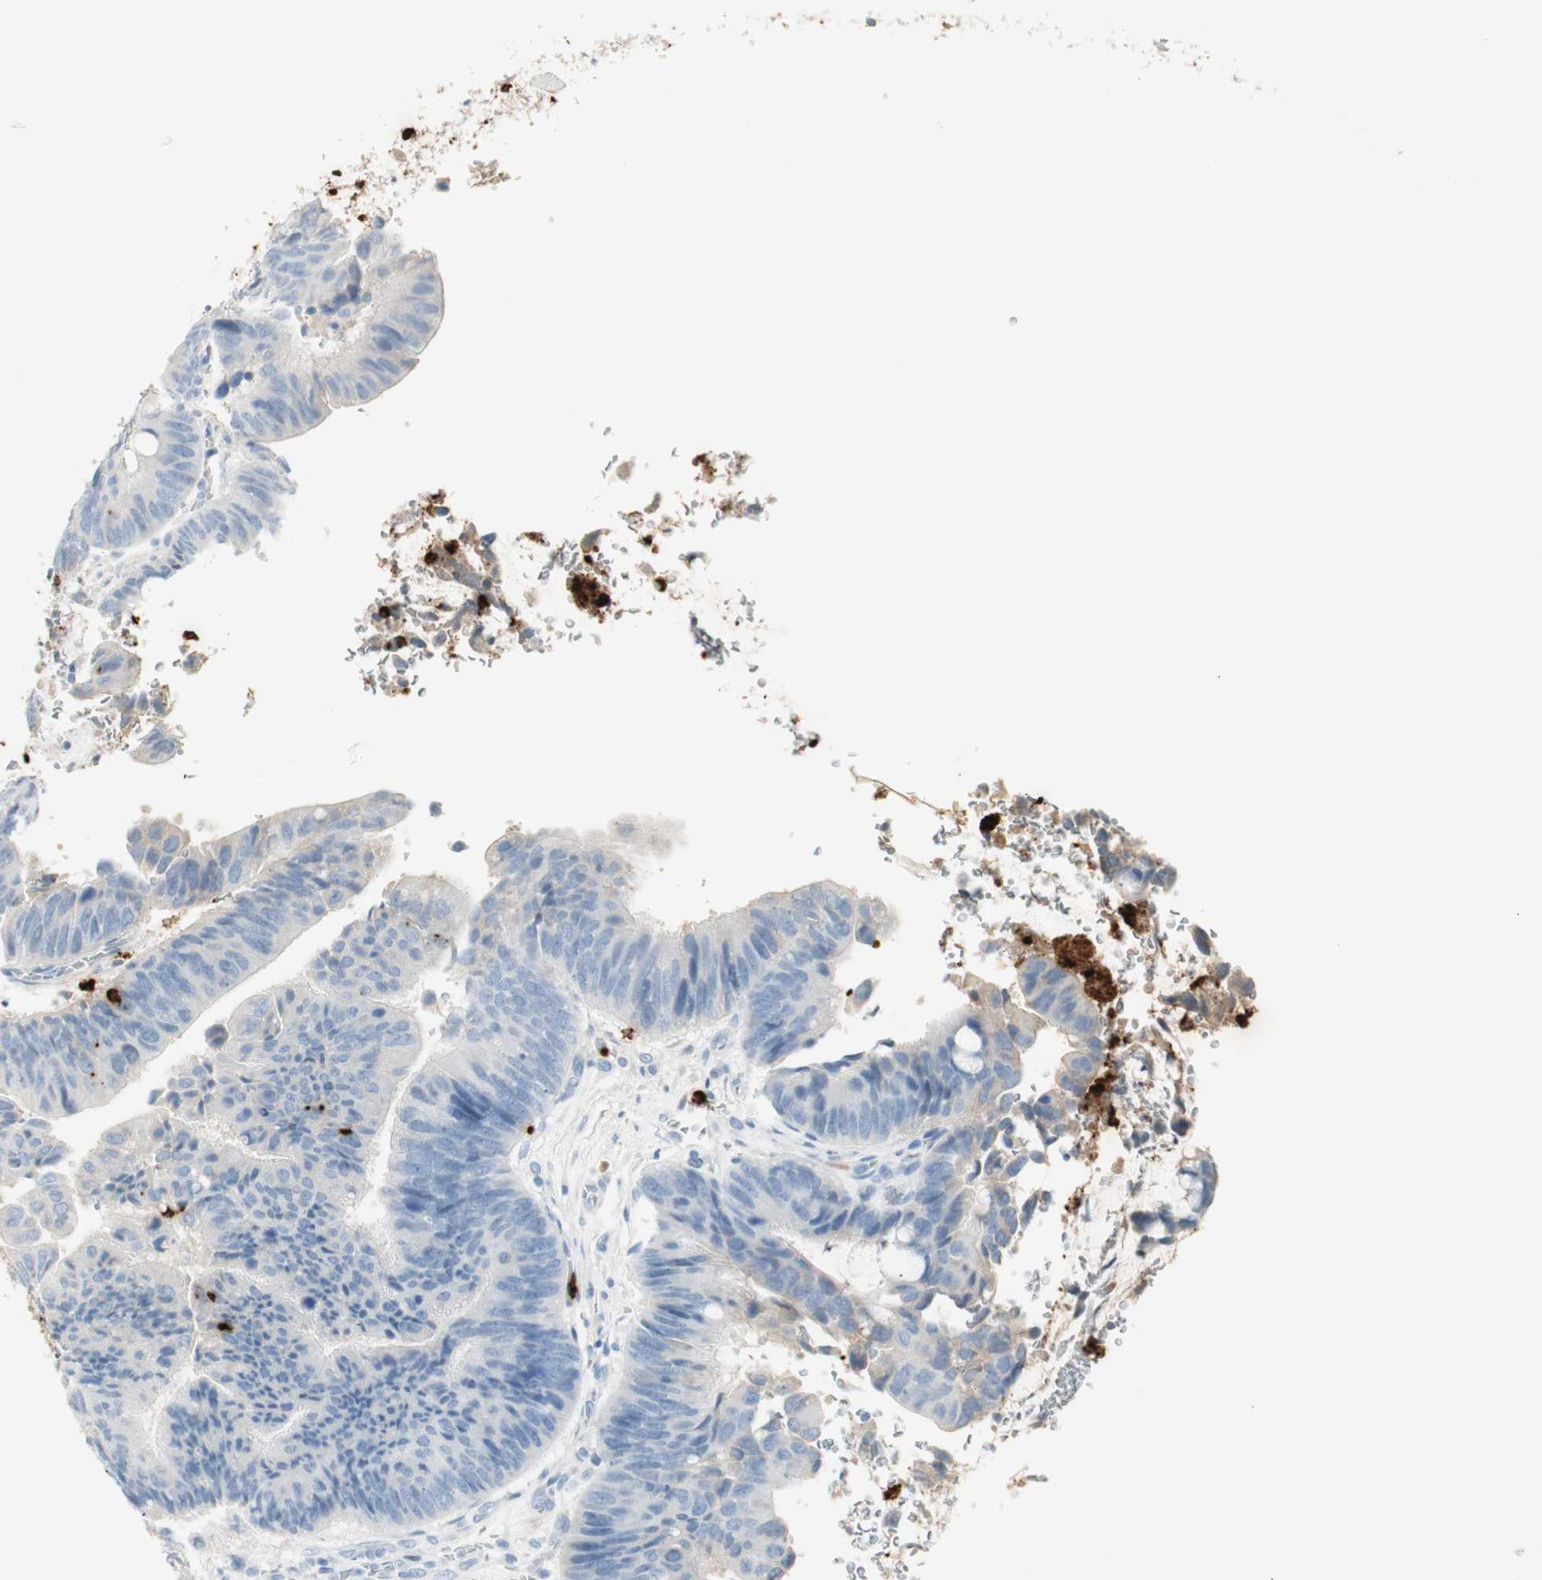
{"staining": {"intensity": "negative", "quantity": "none", "location": "none"}, "tissue": "colorectal cancer", "cell_type": "Tumor cells", "image_type": "cancer", "snomed": [{"axis": "morphology", "description": "Normal tissue, NOS"}, {"axis": "morphology", "description": "Adenocarcinoma, NOS"}, {"axis": "topography", "description": "Rectum"}, {"axis": "topography", "description": "Peripheral nerve tissue"}], "caption": "DAB (3,3'-diaminobenzidine) immunohistochemical staining of colorectal cancer displays no significant expression in tumor cells.", "gene": "PRTN3", "patient": {"sex": "male", "age": 92}}